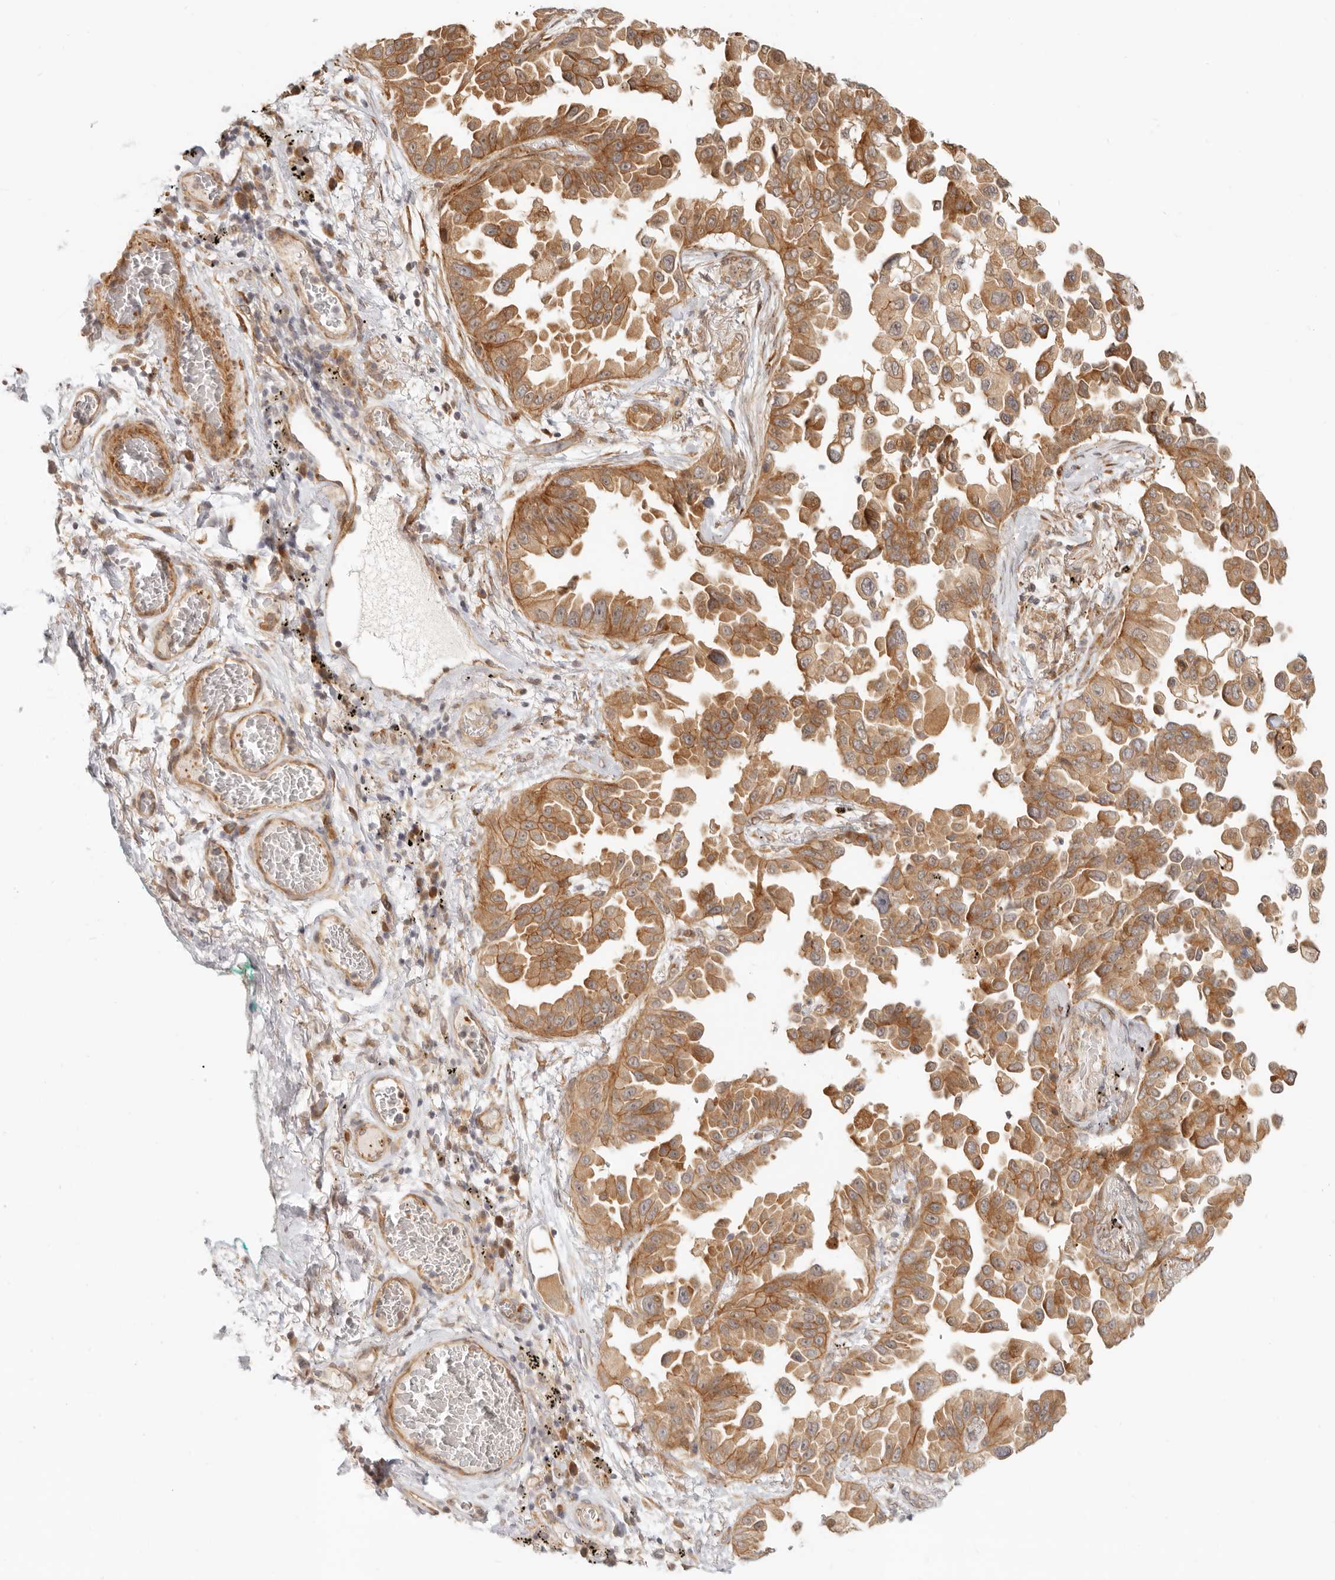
{"staining": {"intensity": "moderate", "quantity": ">75%", "location": "cytoplasmic/membranous,nuclear"}, "tissue": "lung cancer", "cell_type": "Tumor cells", "image_type": "cancer", "snomed": [{"axis": "morphology", "description": "Adenocarcinoma, NOS"}, {"axis": "topography", "description": "Lung"}], "caption": "Brown immunohistochemical staining in human adenocarcinoma (lung) exhibits moderate cytoplasmic/membranous and nuclear staining in about >75% of tumor cells.", "gene": "TUFT1", "patient": {"sex": "female", "age": 67}}